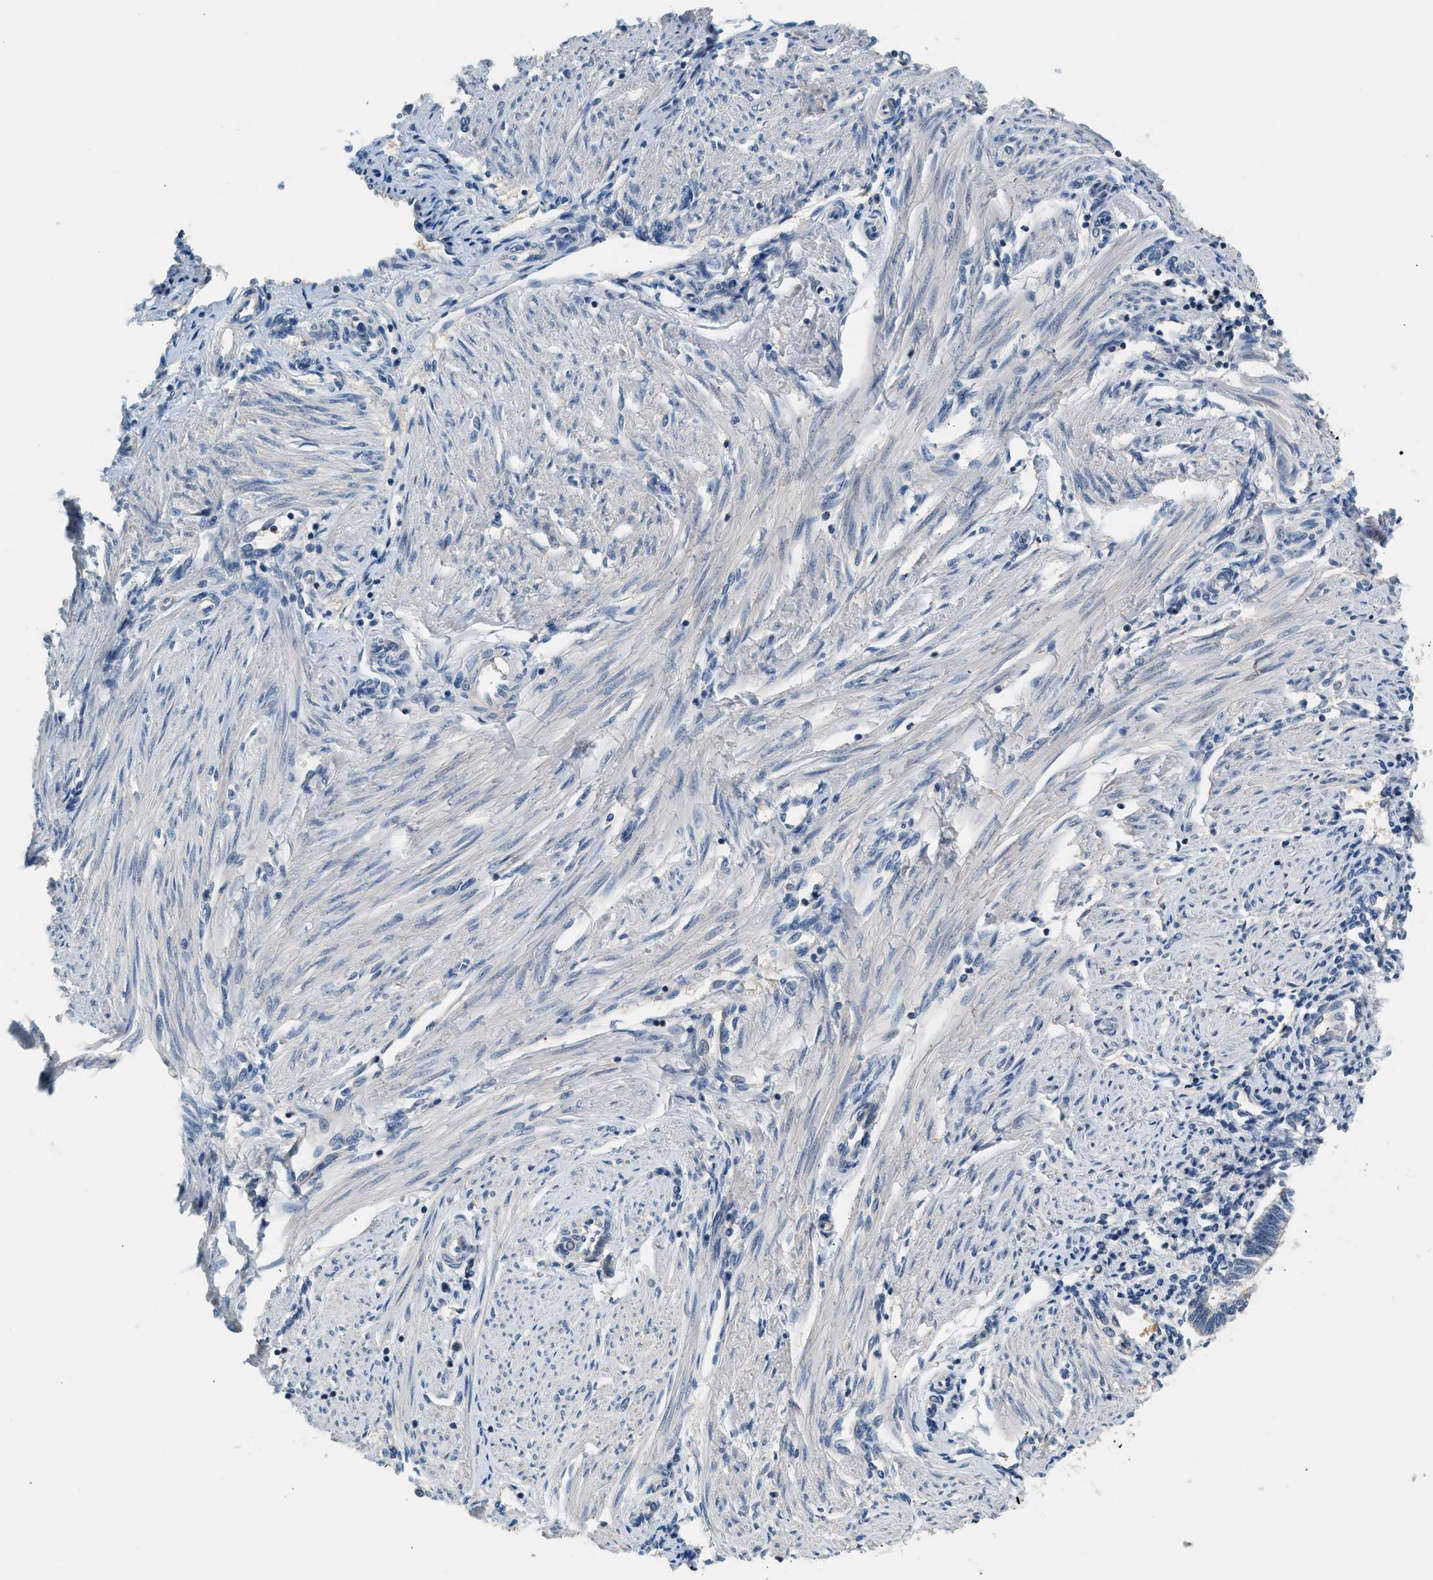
{"staining": {"intensity": "negative", "quantity": "none", "location": "none"}, "tissue": "endometrial cancer", "cell_type": "Tumor cells", "image_type": "cancer", "snomed": [{"axis": "morphology", "description": "Adenocarcinoma, NOS"}, {"axis": "topography", "description": "Endometrium"}], "caption": "Protein analysis of adenocarcinoma (endometrial) demonstrates no significant positivity in tumor cells. The staining was performed using DAB (3,3'-diaminobenzidine) to visualize the protein expression in brown, while the nuclei were stained in blue with hematoxylin (Magnification: 20x).", "gene": "SLC35E1", "patient": {"sex": "female", "age": 53}}